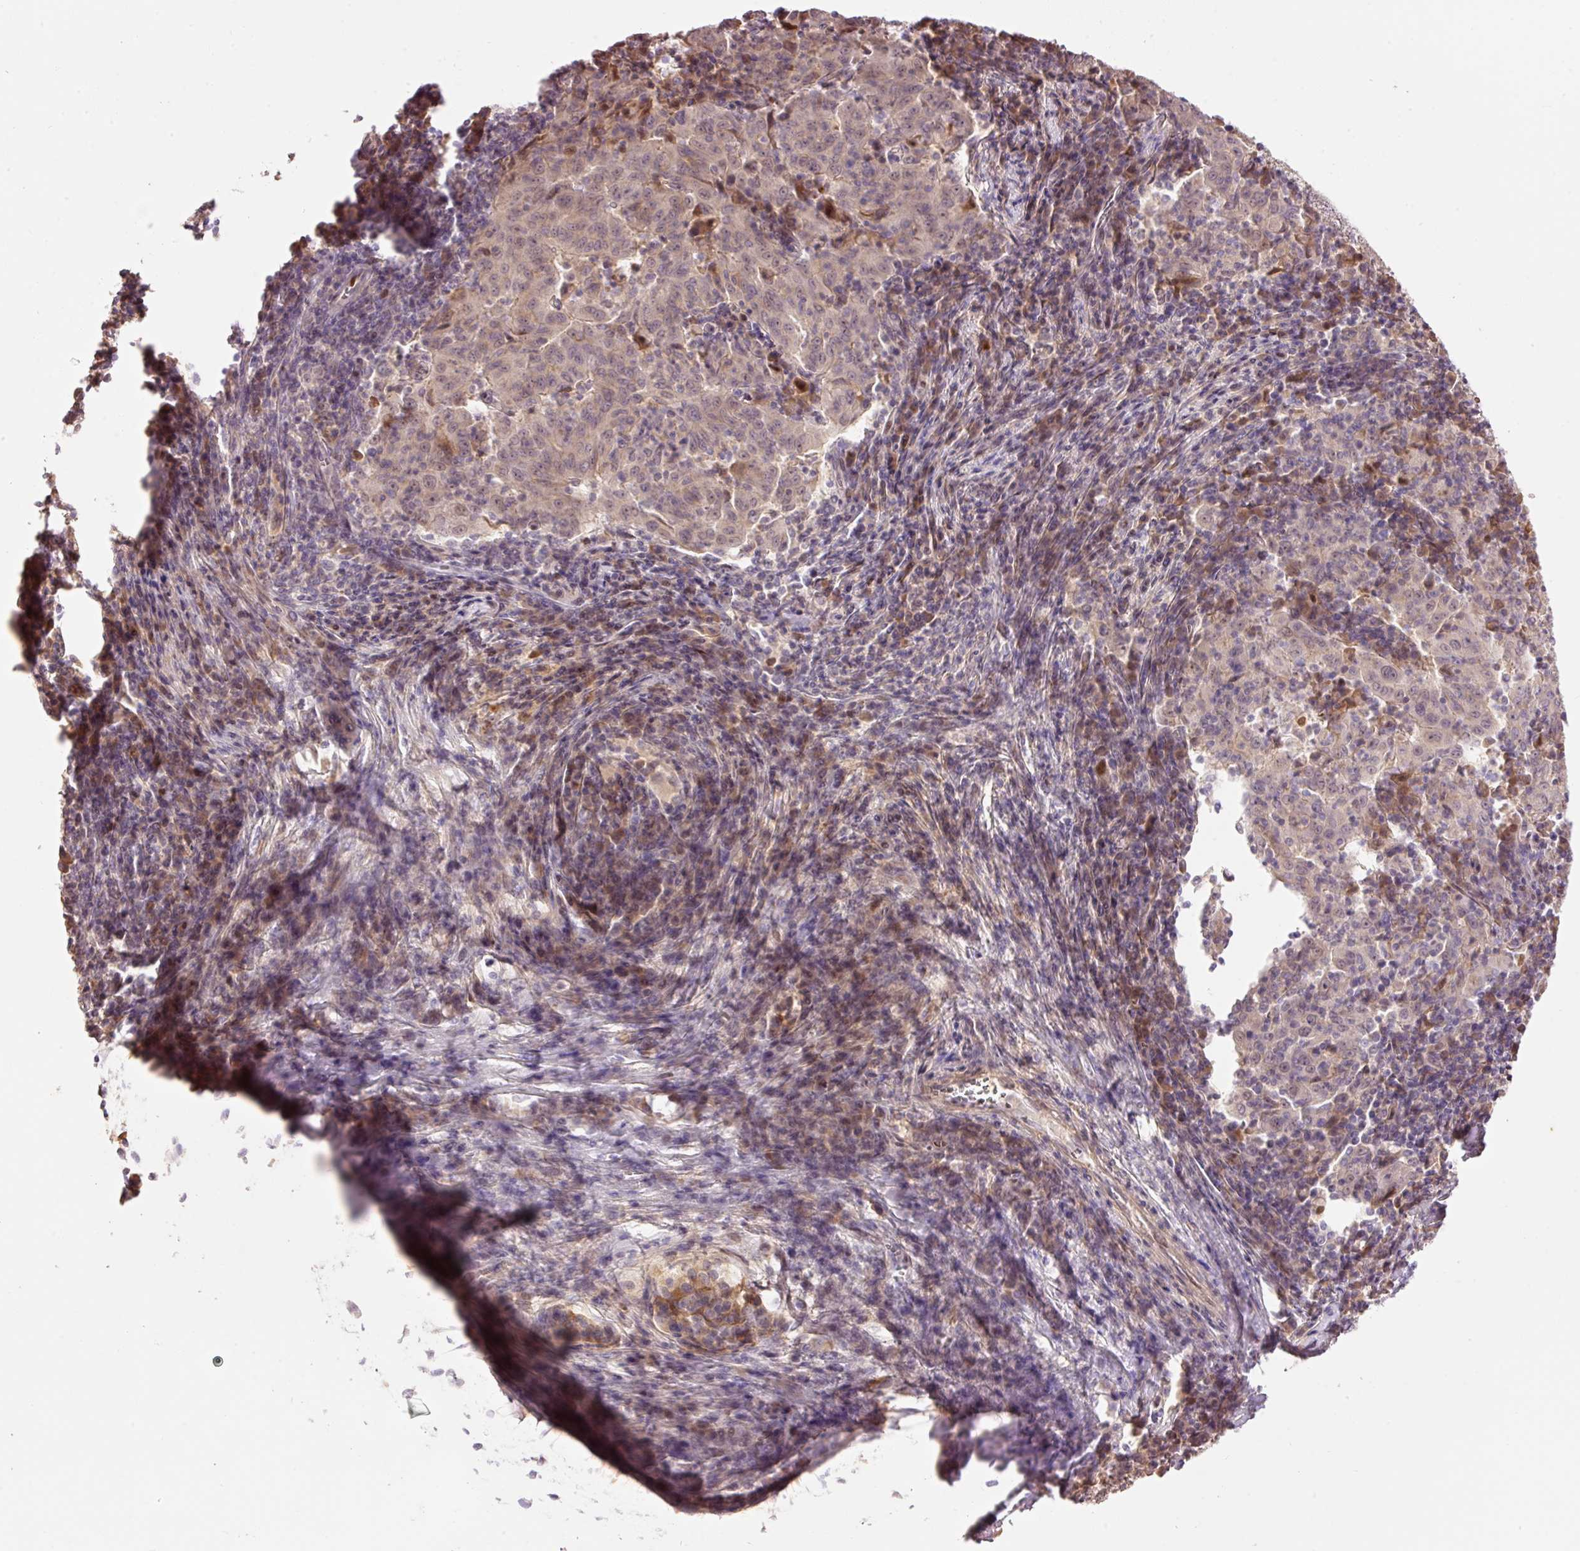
{"staining": {"intensity": "weak", "quantity": "25%-75%", "location": "nuclear"}, "tissue": "pancreatic cancer", "cell_type": "Tumor cells", "image_type": "cancer", "snomed": [{"axis": "morphology", "description": "Adenocarcinoma, NOS"}, {"axis": "topography", "description": "Pancreas"}], "caption": "Pancreatic cancer (adenocarcinoma) stained with a protein marker shows weak staining in tumor cells.", "gene": "CMTM8", "patient": {"sex": "male", "age": 63}}